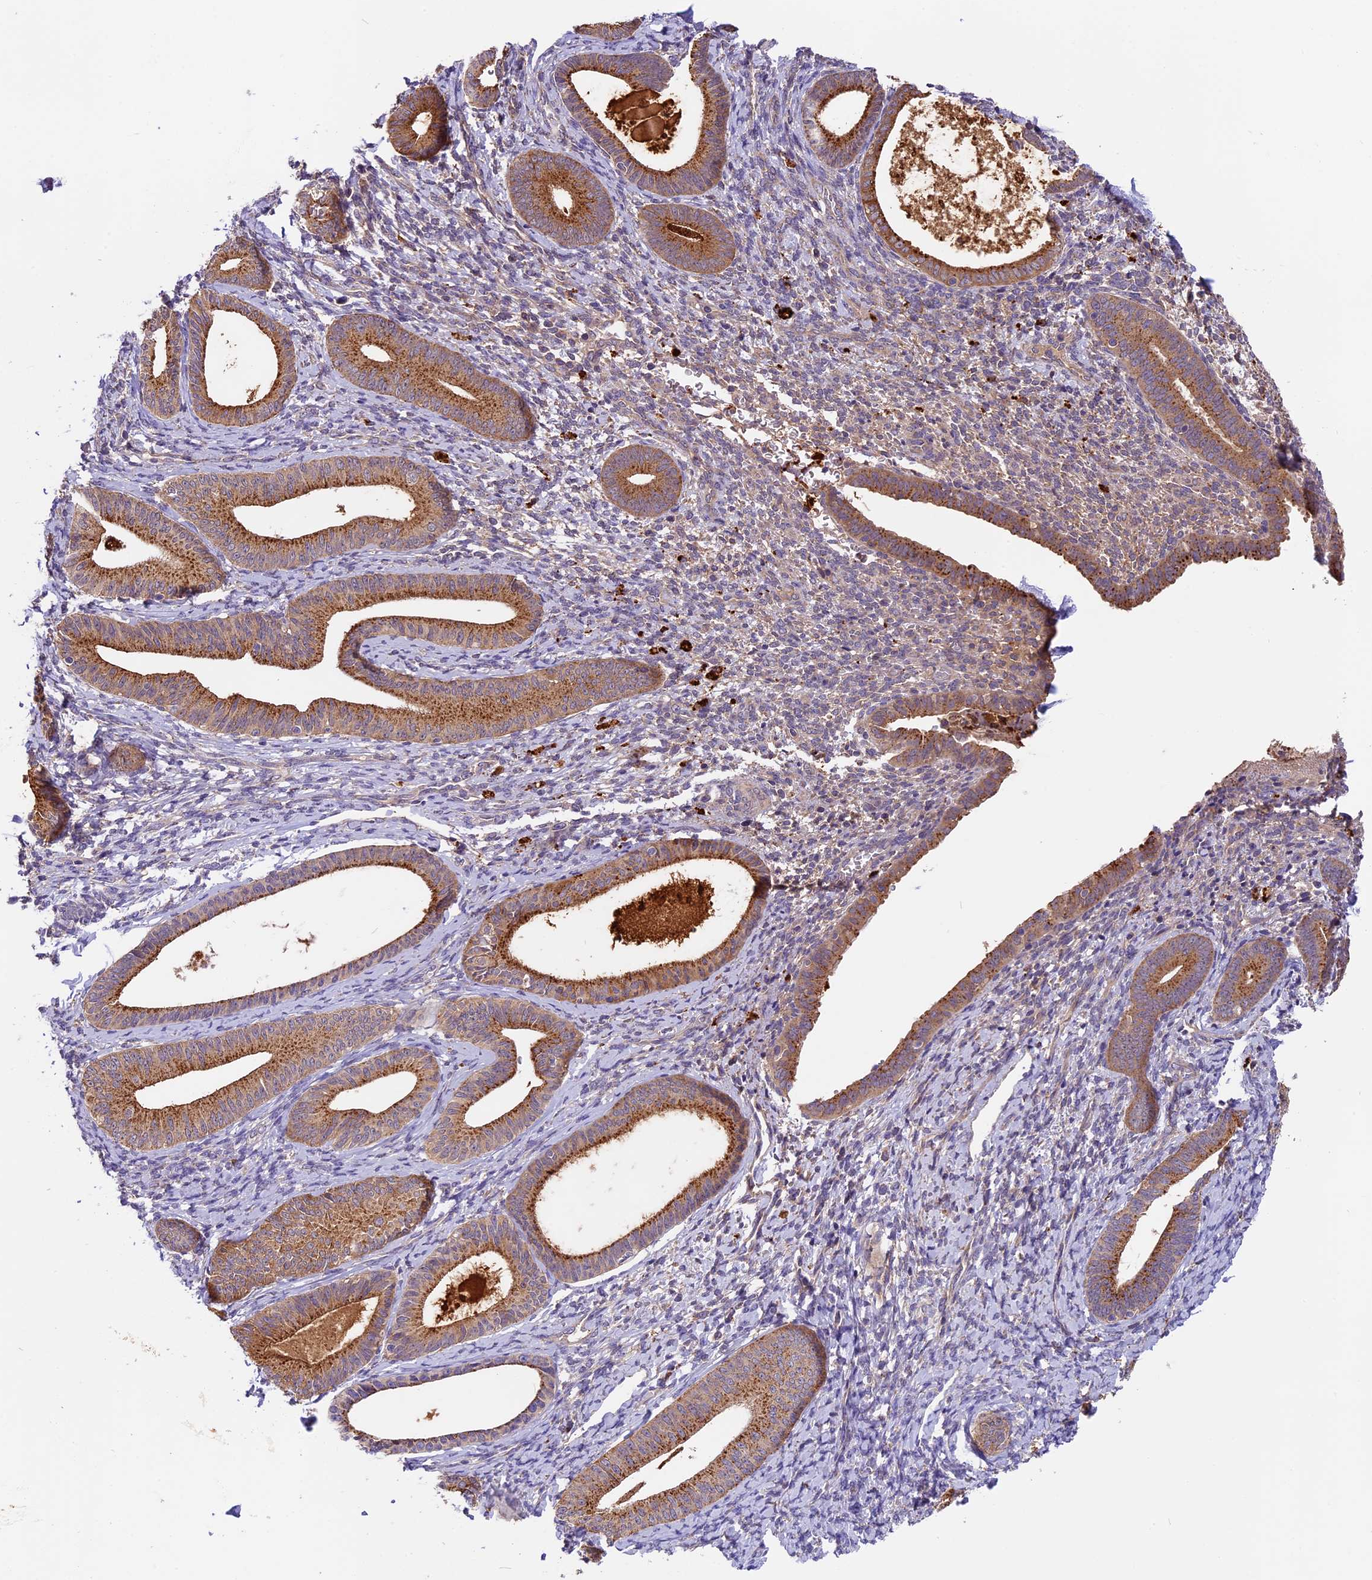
{"staining": {"intensity": "moderate", "quantity": "25%-75%", "location": "cytoplasmic/membranous"}, "tissue": "endometrium", "cell_type": "Cells in endometrial stroma", "image_type": "normal", "snomed": [{"axis": "morphology", "description": "Normal tissue, NOS"}, {"axis": "topography", "description": "Endometrium"}], "caption": "Cells in endometrial stroma reveal medium levels of moderate cytoplasmic/membranous expression in about 25%-75% of cells in benign endometrium. (DAB IHC with brightfield microscopy, high magnification).", "gene": "COPE", "patient": {"sex": "female", "age": 65}}